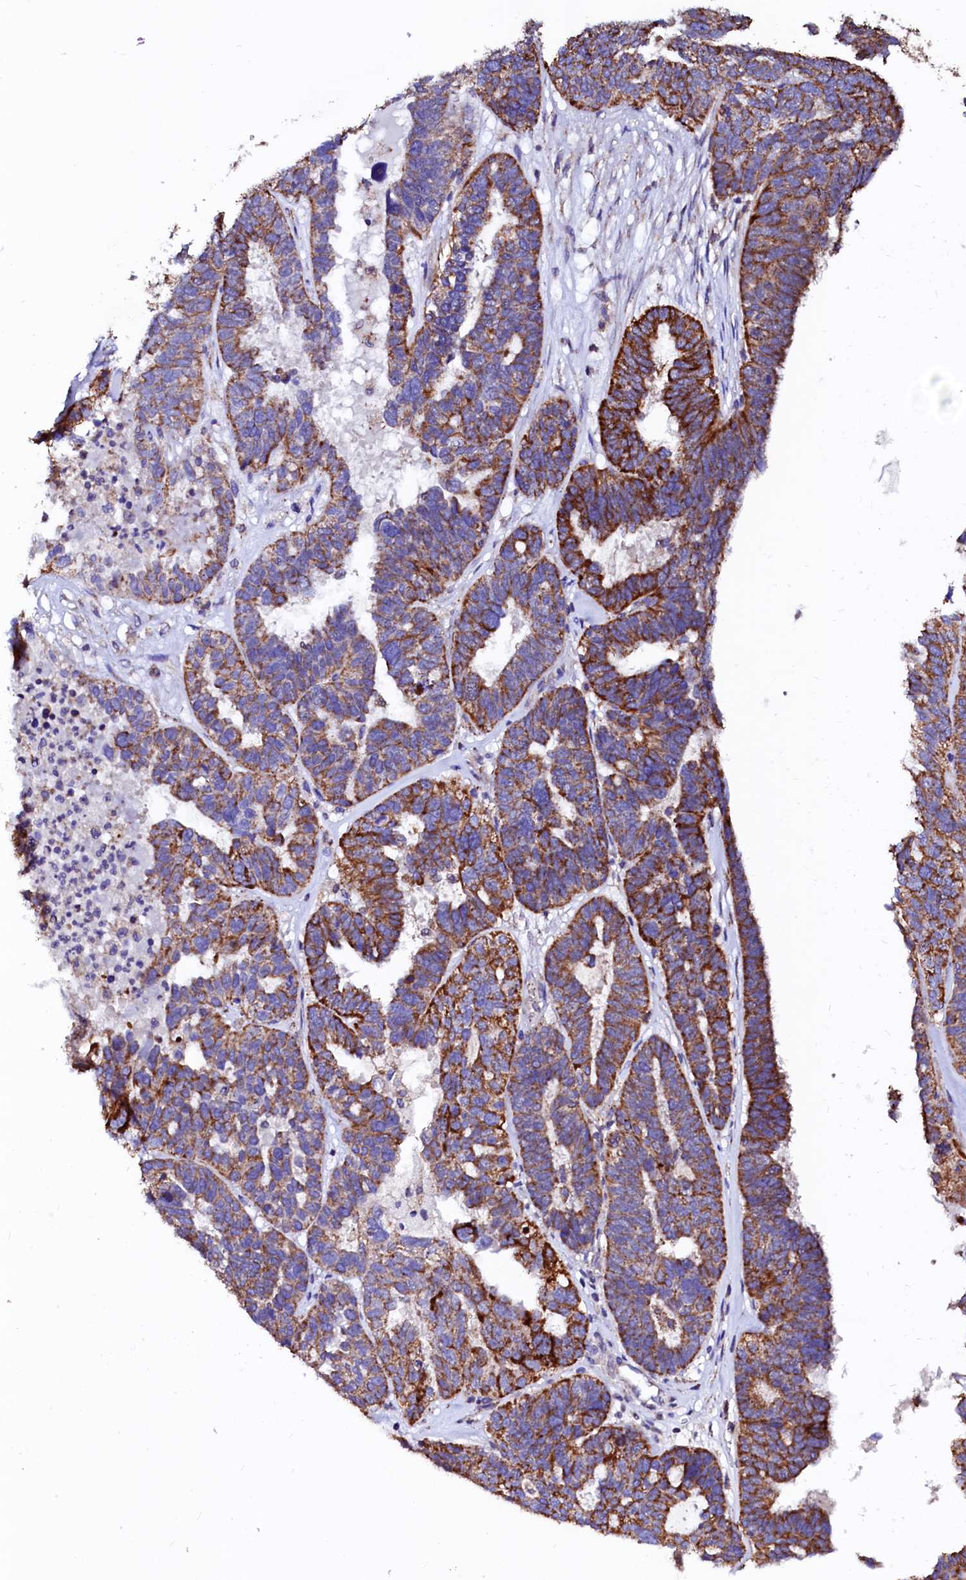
{"staining": {"intensity": "strong", "quantity": ">75%", "location": "cytoplasmic/membranous"}, "tissue": "ovarian cancer", "cell_type": "Tumor cells", "image_type": "cancer", "snomed": [{"axis": "morphology", "description": "Cystadenocarcinoma, serous, NOS"}, {"axis": "topography", "description": "Ovary"}], "caption": "Immunohistochemical staining of ovarian serous cystadenocarcinoma demonstrates strong cytoplasmic/membranous protein expression in approximately >75% of tumor cells.", "gene": "MAOB", "patient": {"sex": "female", "age": 59}}